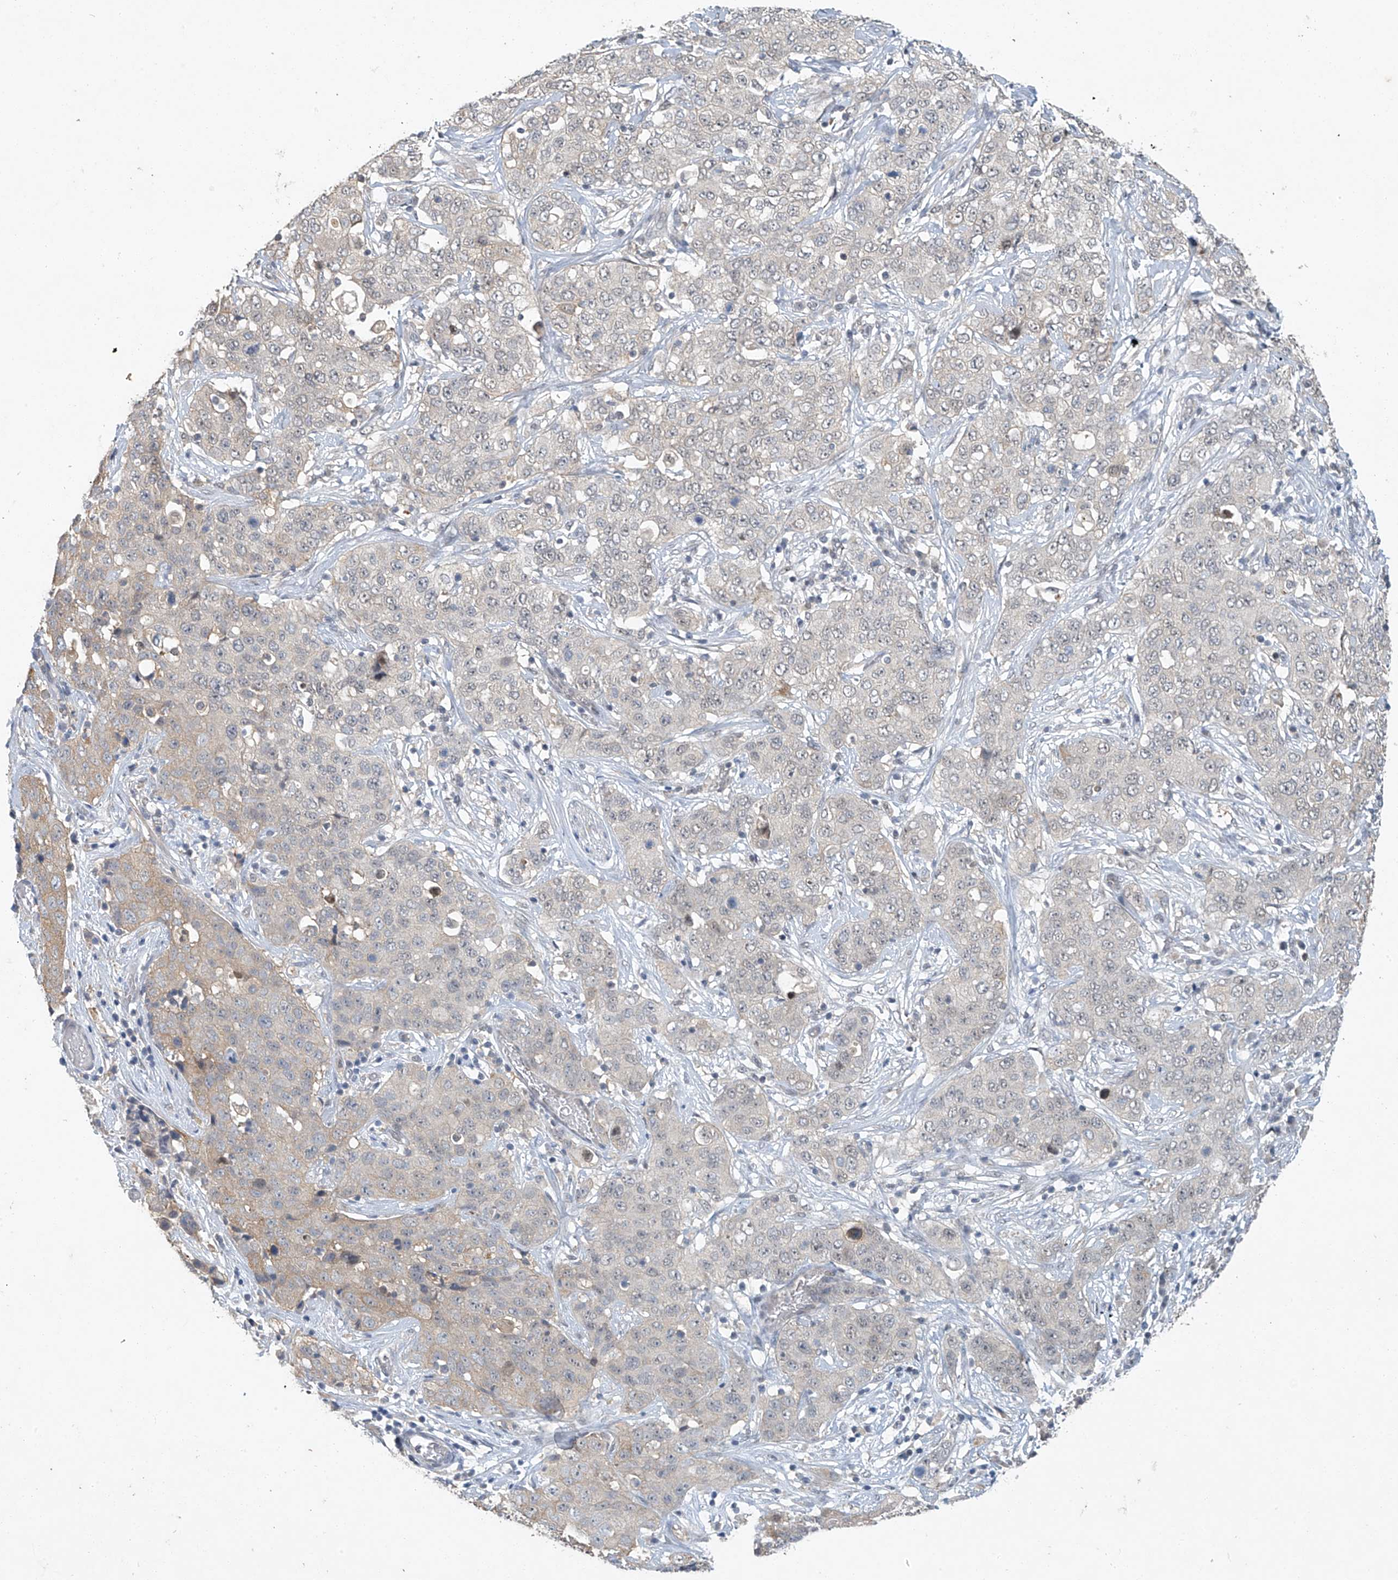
{"staining": {"intensity": "negative", "quantity": "none", "location": "none"}, "tissue": "stomach cancer", "cell_type": "Tumor cells", "image_type": "cancer", "snomed": [{"axis": "morphology", "description": "Normal tissue, NOS"}, {"axis": "morphology", "description": "Adenocarcinoma, NOS"}, {"axis": "topography", "description": "Lymph node"}, {"axis": "topography", "description": "Stomach"}], "caption": "This photomicrograph is of adenocarcinoma (stomach) stained with IHC to label a protein in brown with the nuclei are counter-stained blue. There is no positivity in tumor cells. (Stains: DAB (3,3'-diaminobenzidine) immunohistochemistry with hematoxylin counter stain, Microscopy: brightfield microscopy at high magnification).", "gene": "TAF8", "patient": {"sex": "male", "age": 48}}